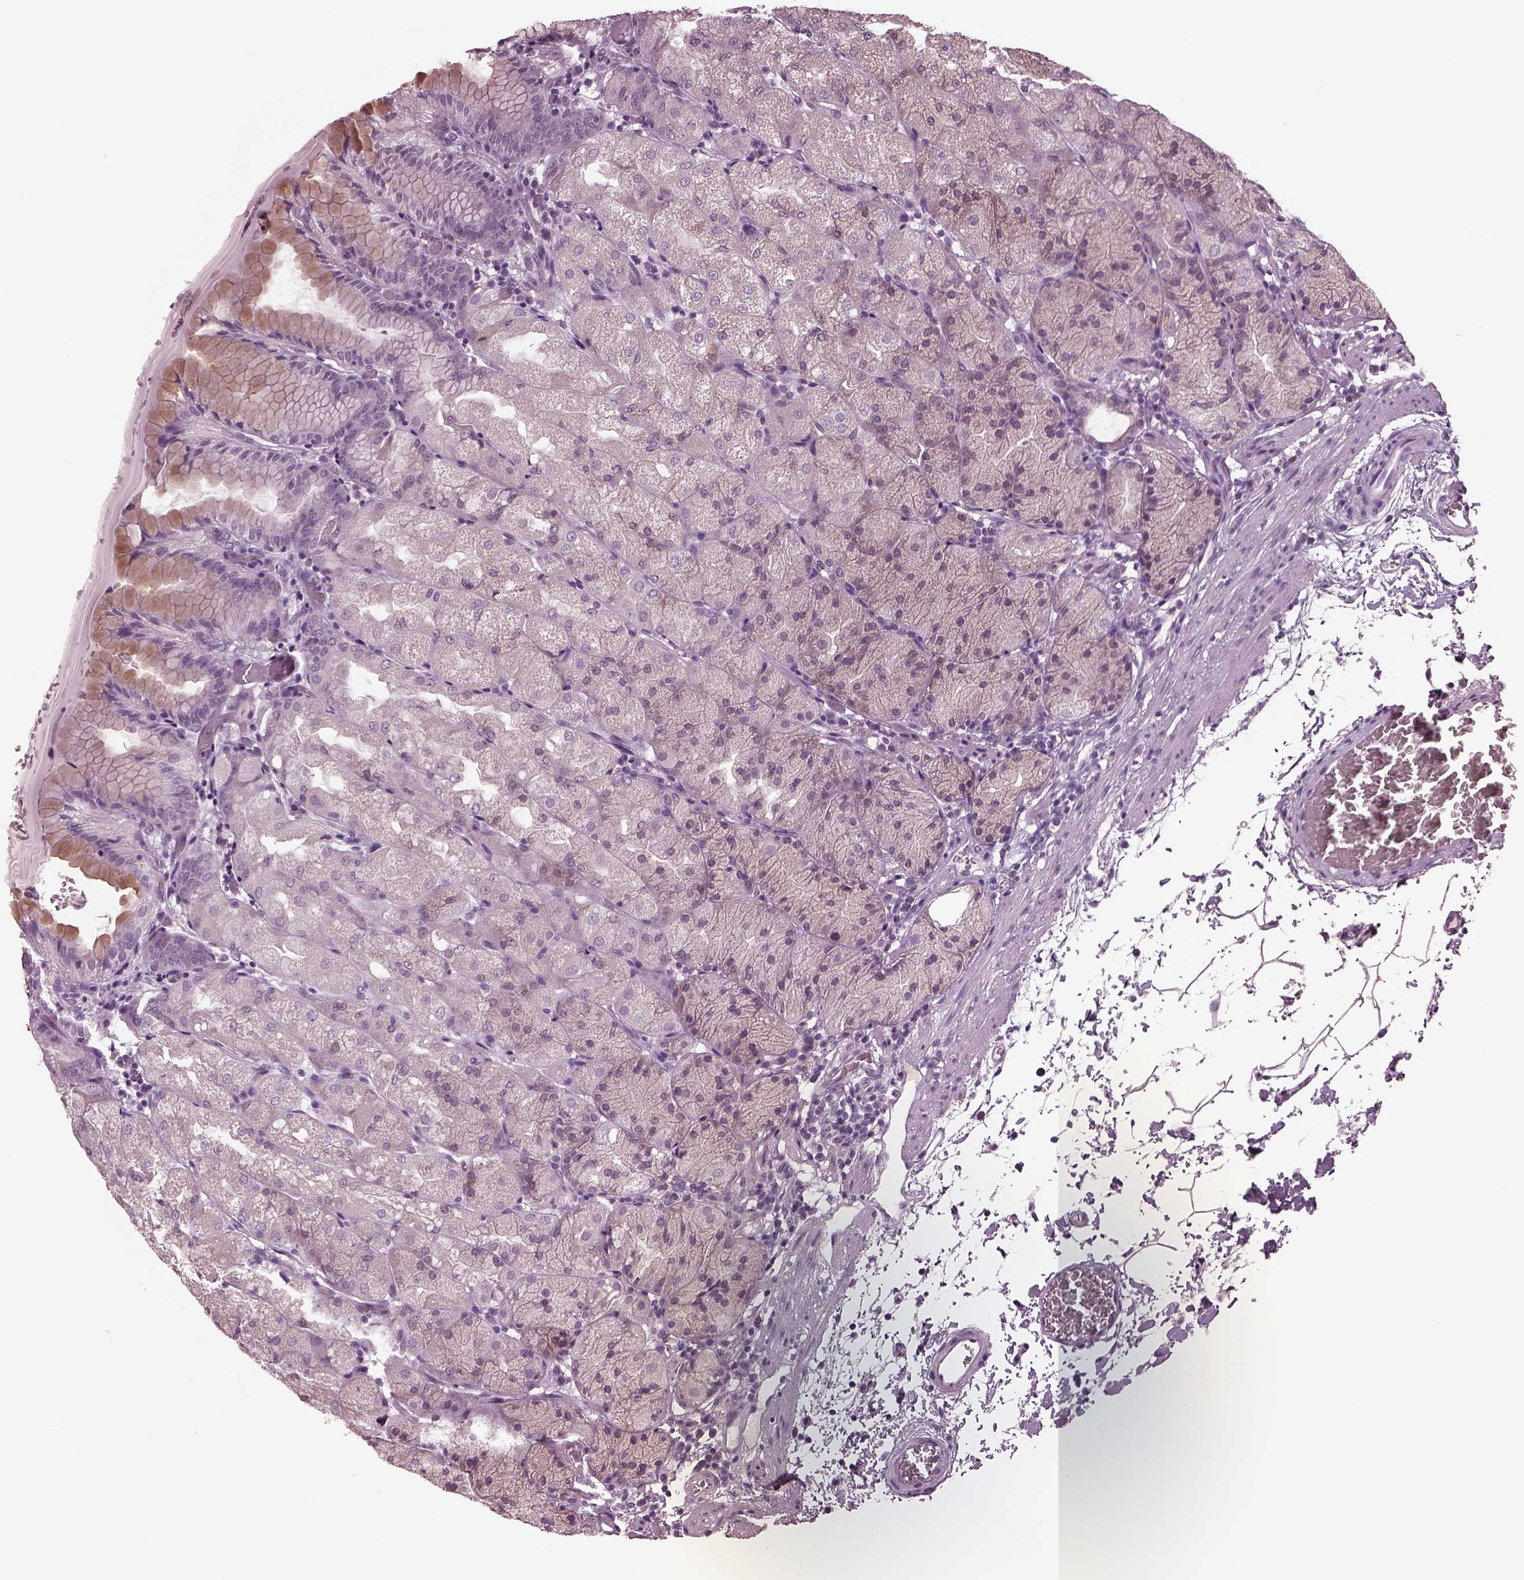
{"staining": {"intensity": "weak", "quantity": "<25%", "location": "cytoplasmic/membranous"}, "tissue": "stomach", "cell_type": "Glandular cells", "image_type": "normal", "snomed": [{"axis": "morphology", "description": "Normal tissue, NOS"}, {"axis": "topography", "description": "Stomach, upper"}, {"axis": "topography", "description": "Stomach"}, {"axis": "topography", "description": "Stomach, lower"}], "caption": "Glandular cells show no significant protein positivity in benign stomach.", "gene": "CLCN4", "patient": {"sex": "male", "age": 62}}